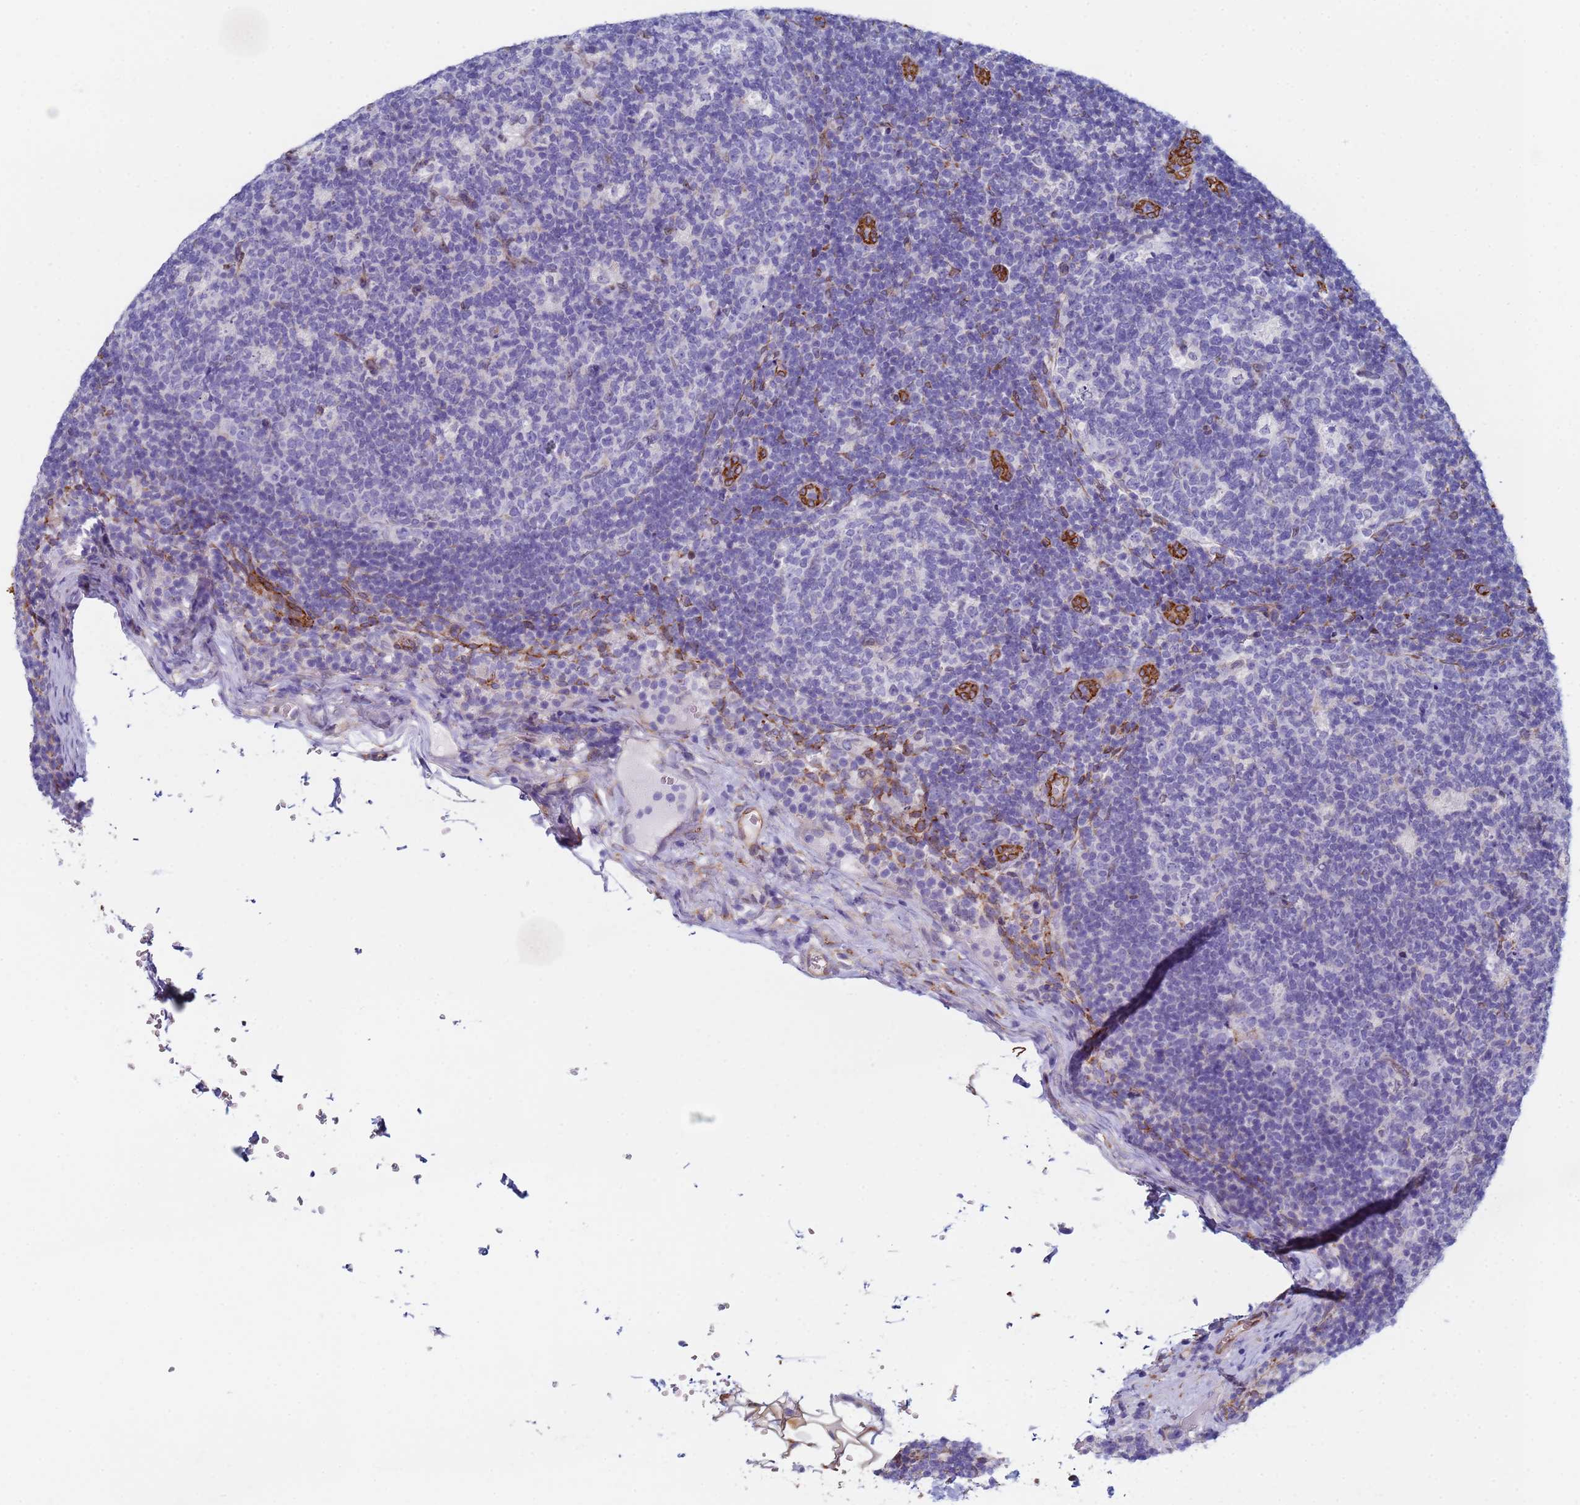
{"staining": {"intensity": "negative", "quantity": "none", "location": "none"}, "tissue": "lymph node", "cell_type": "Germinal center cells", "image_type": "normal", "snomed": [{"axis": "morphology", "description": "Normal tissue, NOS"}, {"axis": "topography", "description": "Lymph node"}], "caption": "Immunohistochemistry of unremarkable human lymph node reveals no expression in germinal center cells. The staining is performed using DAB brown chromogen with nuclei counter-stained in using hematoxylin.", "gene": "GDAP2", "patient": {"sex": "female", "age": 31}}